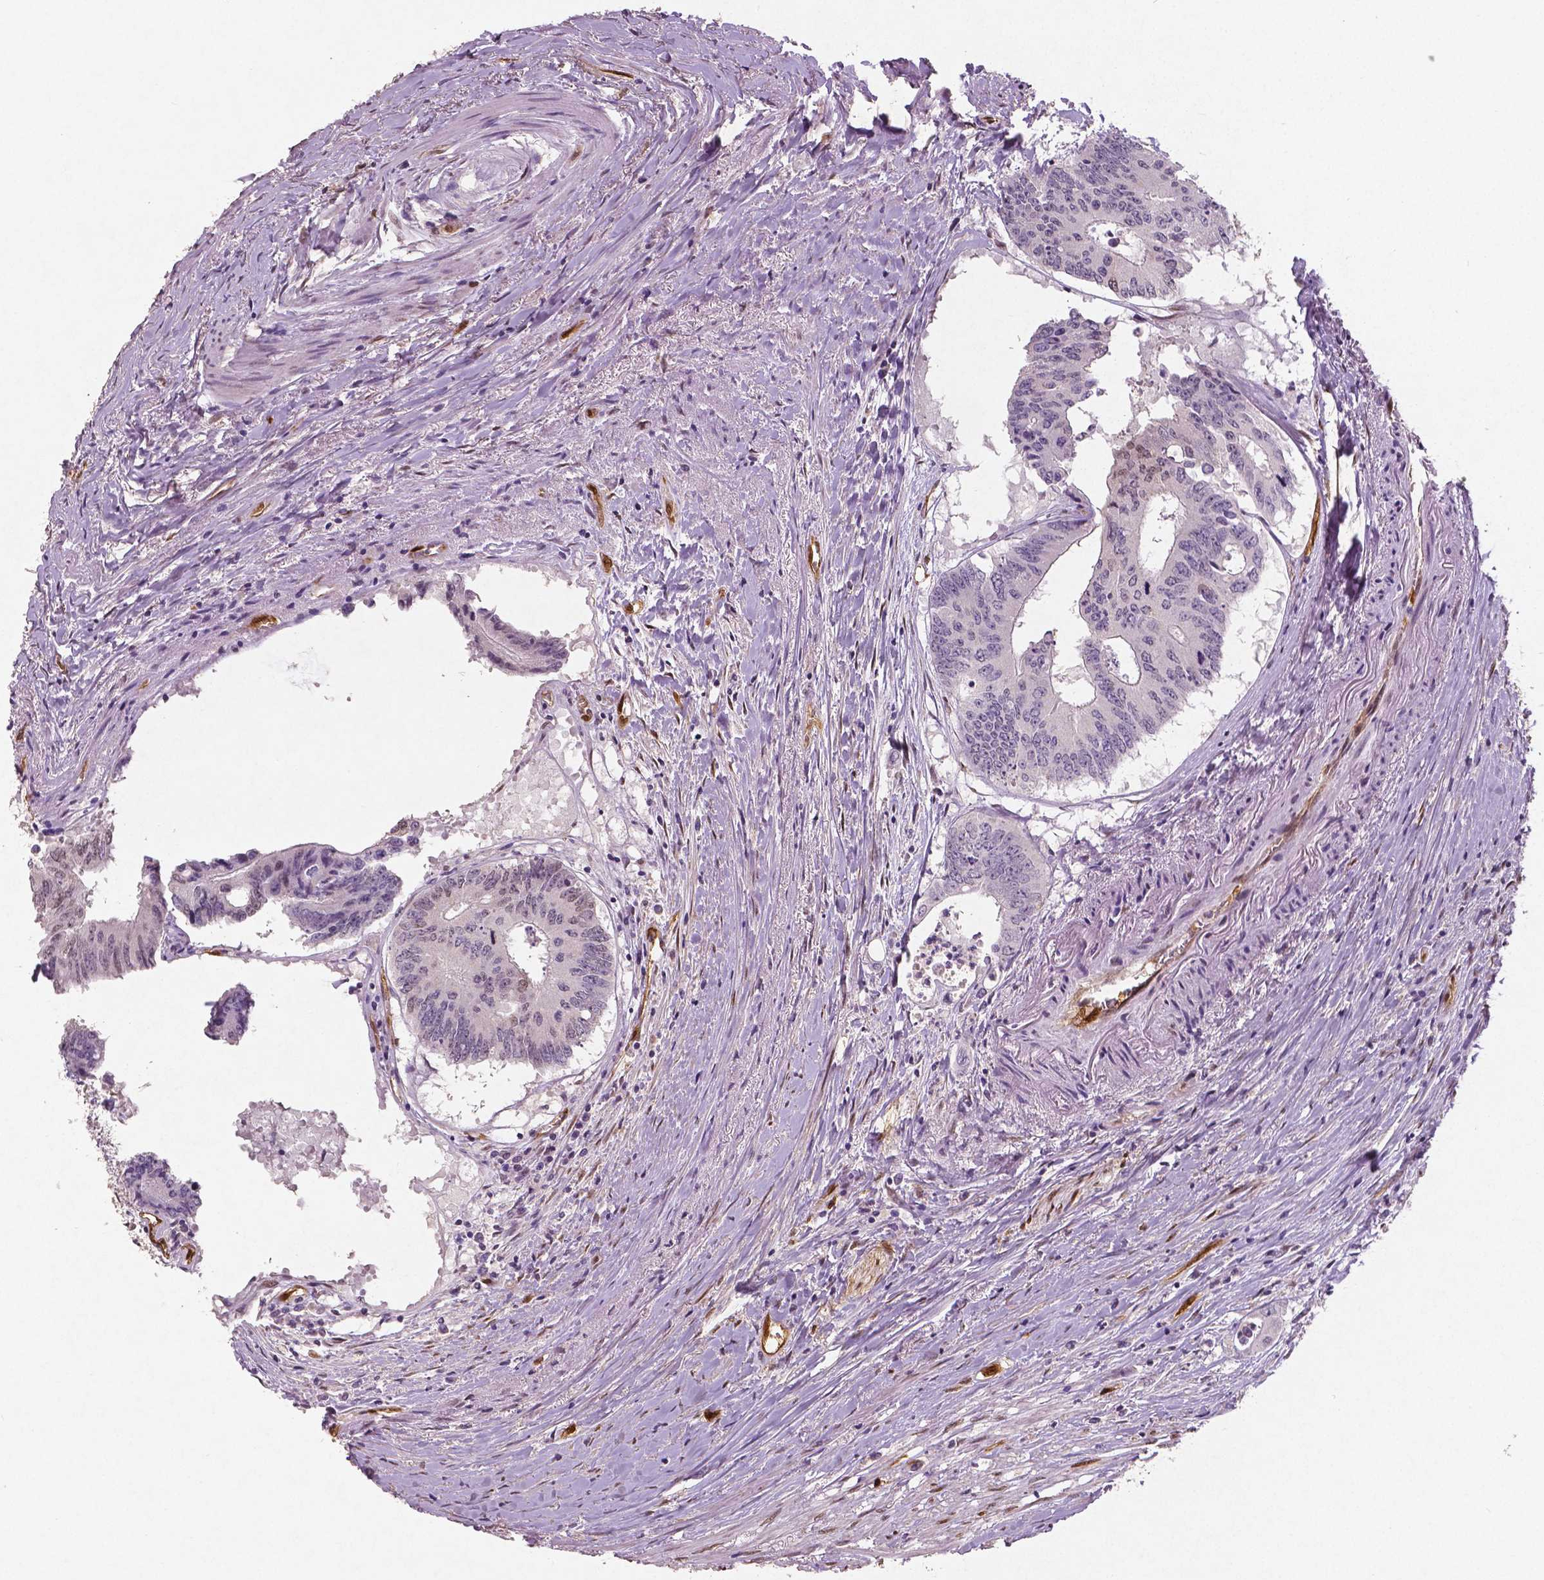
{"staining": {"intensity": "negative", "quantity": "none", "location": "none"}, "tissue": "colorectal cancer", "cell_type": "Tumor cells", "image_type": "cancer", "snomed": [{"axis": "morphology", "description": "Adenocarcinoma, NOS"}, {"axis": "topography", "description": "Rectum"}], "caption": "Human colorectal cancer (adenocarcinoma) stained for a protein using immunohistochemistry reveals no positivity in tumor cells.", "gene": "WWTR1", "patient": {"sex": "male", "age": 59}}